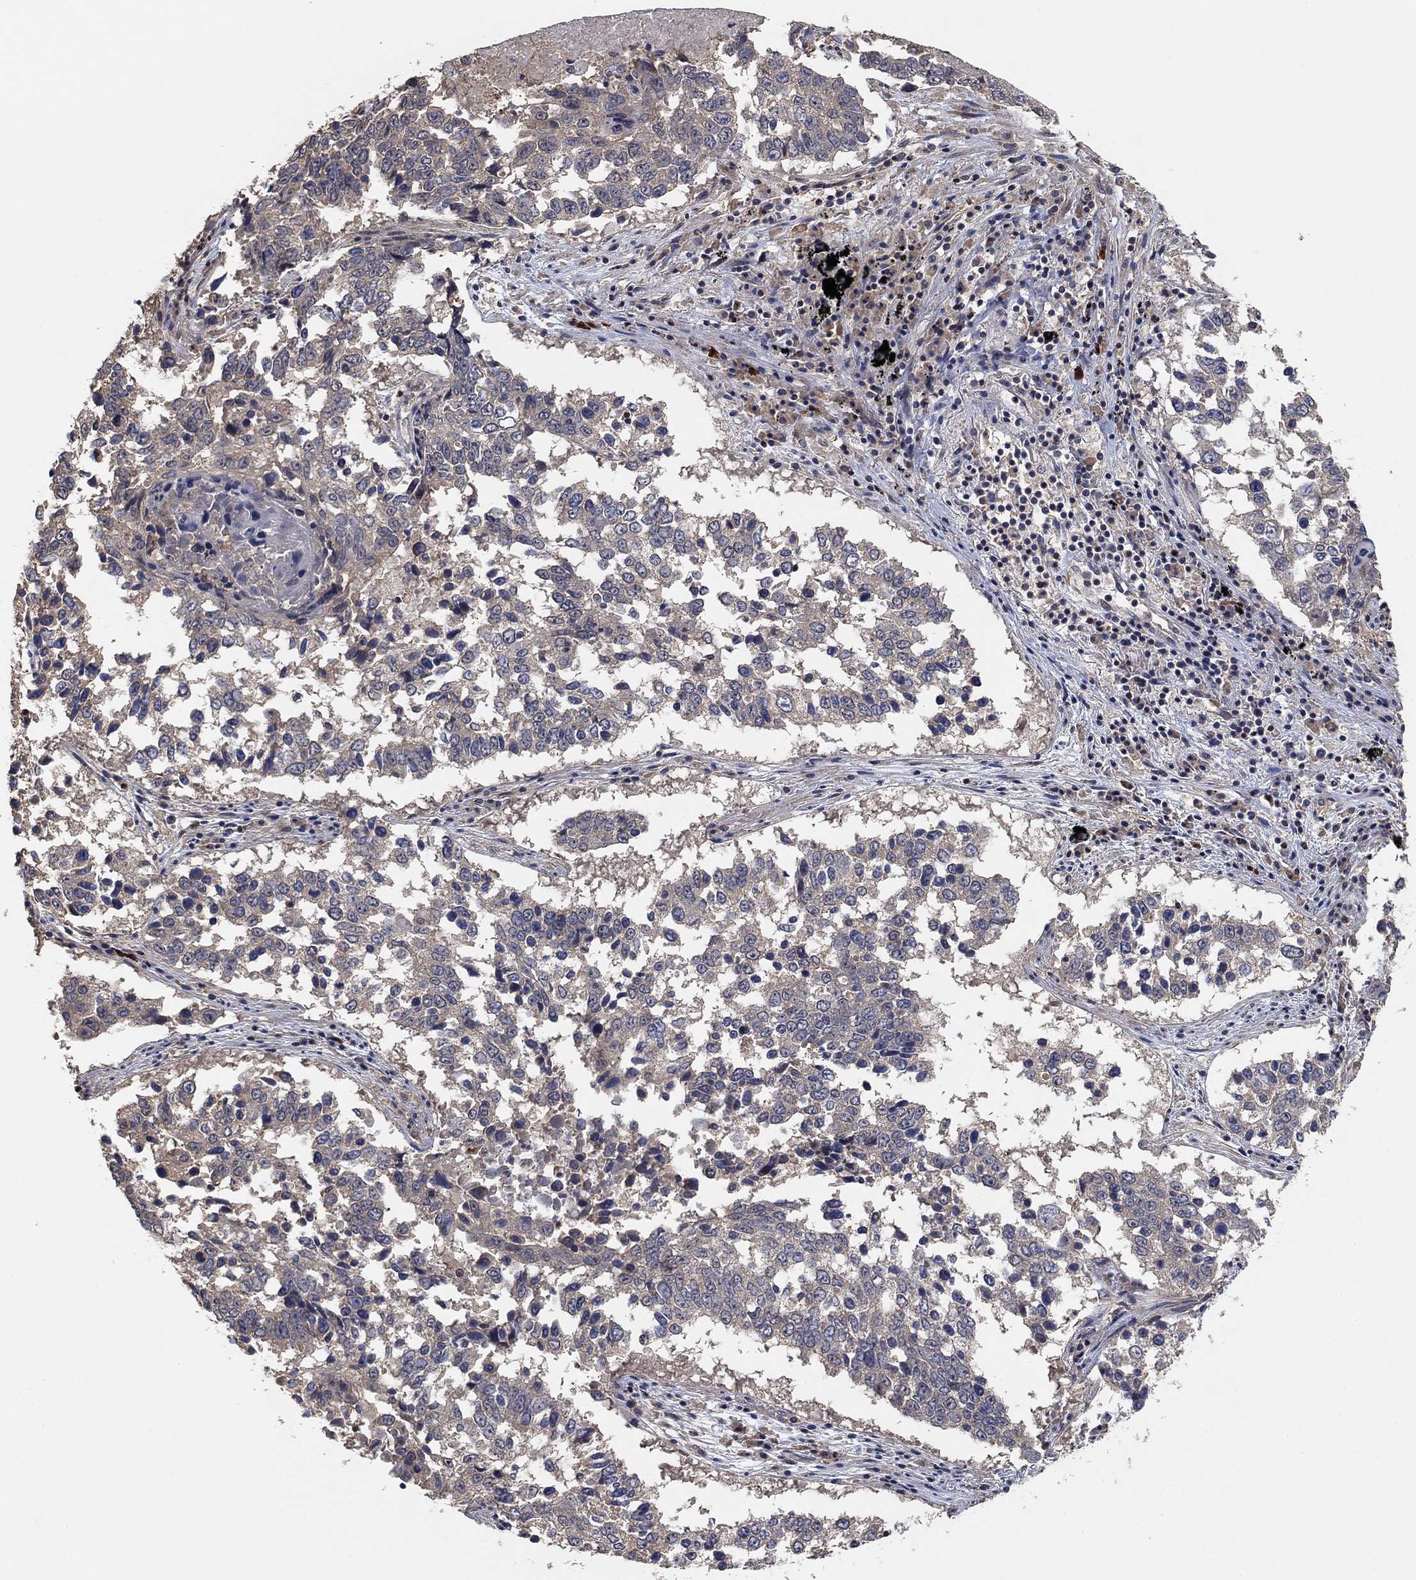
{"staining": {"intensity": "negative", "quantity": "none", "location": "none"}, "tissue": "lung cancer", "cell_type": "Tumor cells", "image_type": "cancer", "snomed": [{"axis": "morphology", "description": "Squamous cell carcinoma, NOS"}, {"axis": "topography", "description": "Lung"}], "caption": "Protein analysis of squamous cell carcinoma (lung) exhibits no significant positivity in tumor cells.", "gene": "CCDC43", "patient": {"sex": "male", "age": 82}}